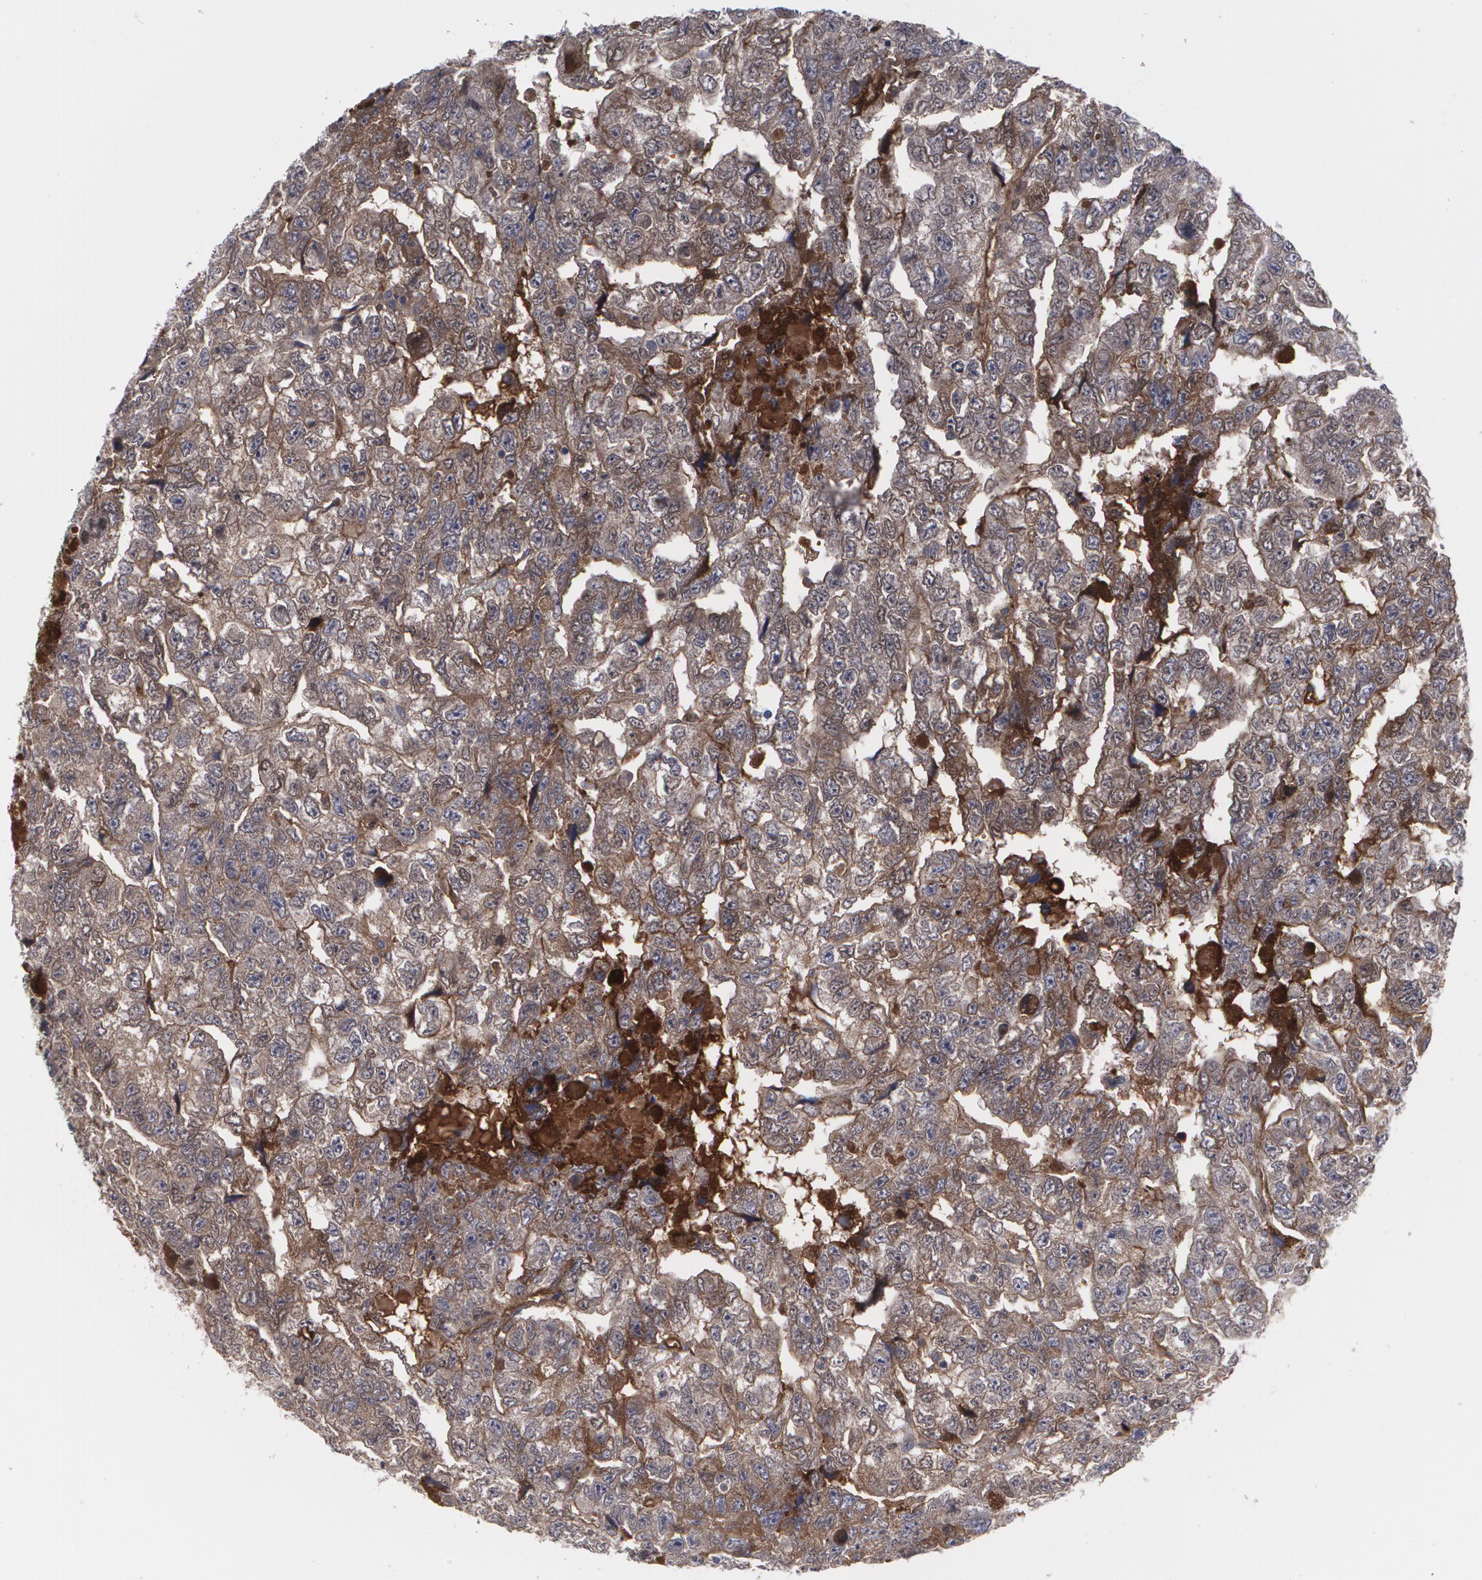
{"staining": {"intensity": "negative", "quantity": "none", "location": "none"}, "tissue": "testis cancer", "cell_type": "Tumor cells", "image_type": "cancer", "snomed": [{"axis": "morphology", "description": "Carcinoma, Embryonal, NOS"}, {"axis": "topography", "description": "Testis"}], "caption": "DAB (3,3'-diaminobenzidine) immunohistochemical staining of testis embryonal carcinoma displays no significant staining in tumor cells.", "gene": "LRG1", "patient": {"sex": "male", "age": 36}}